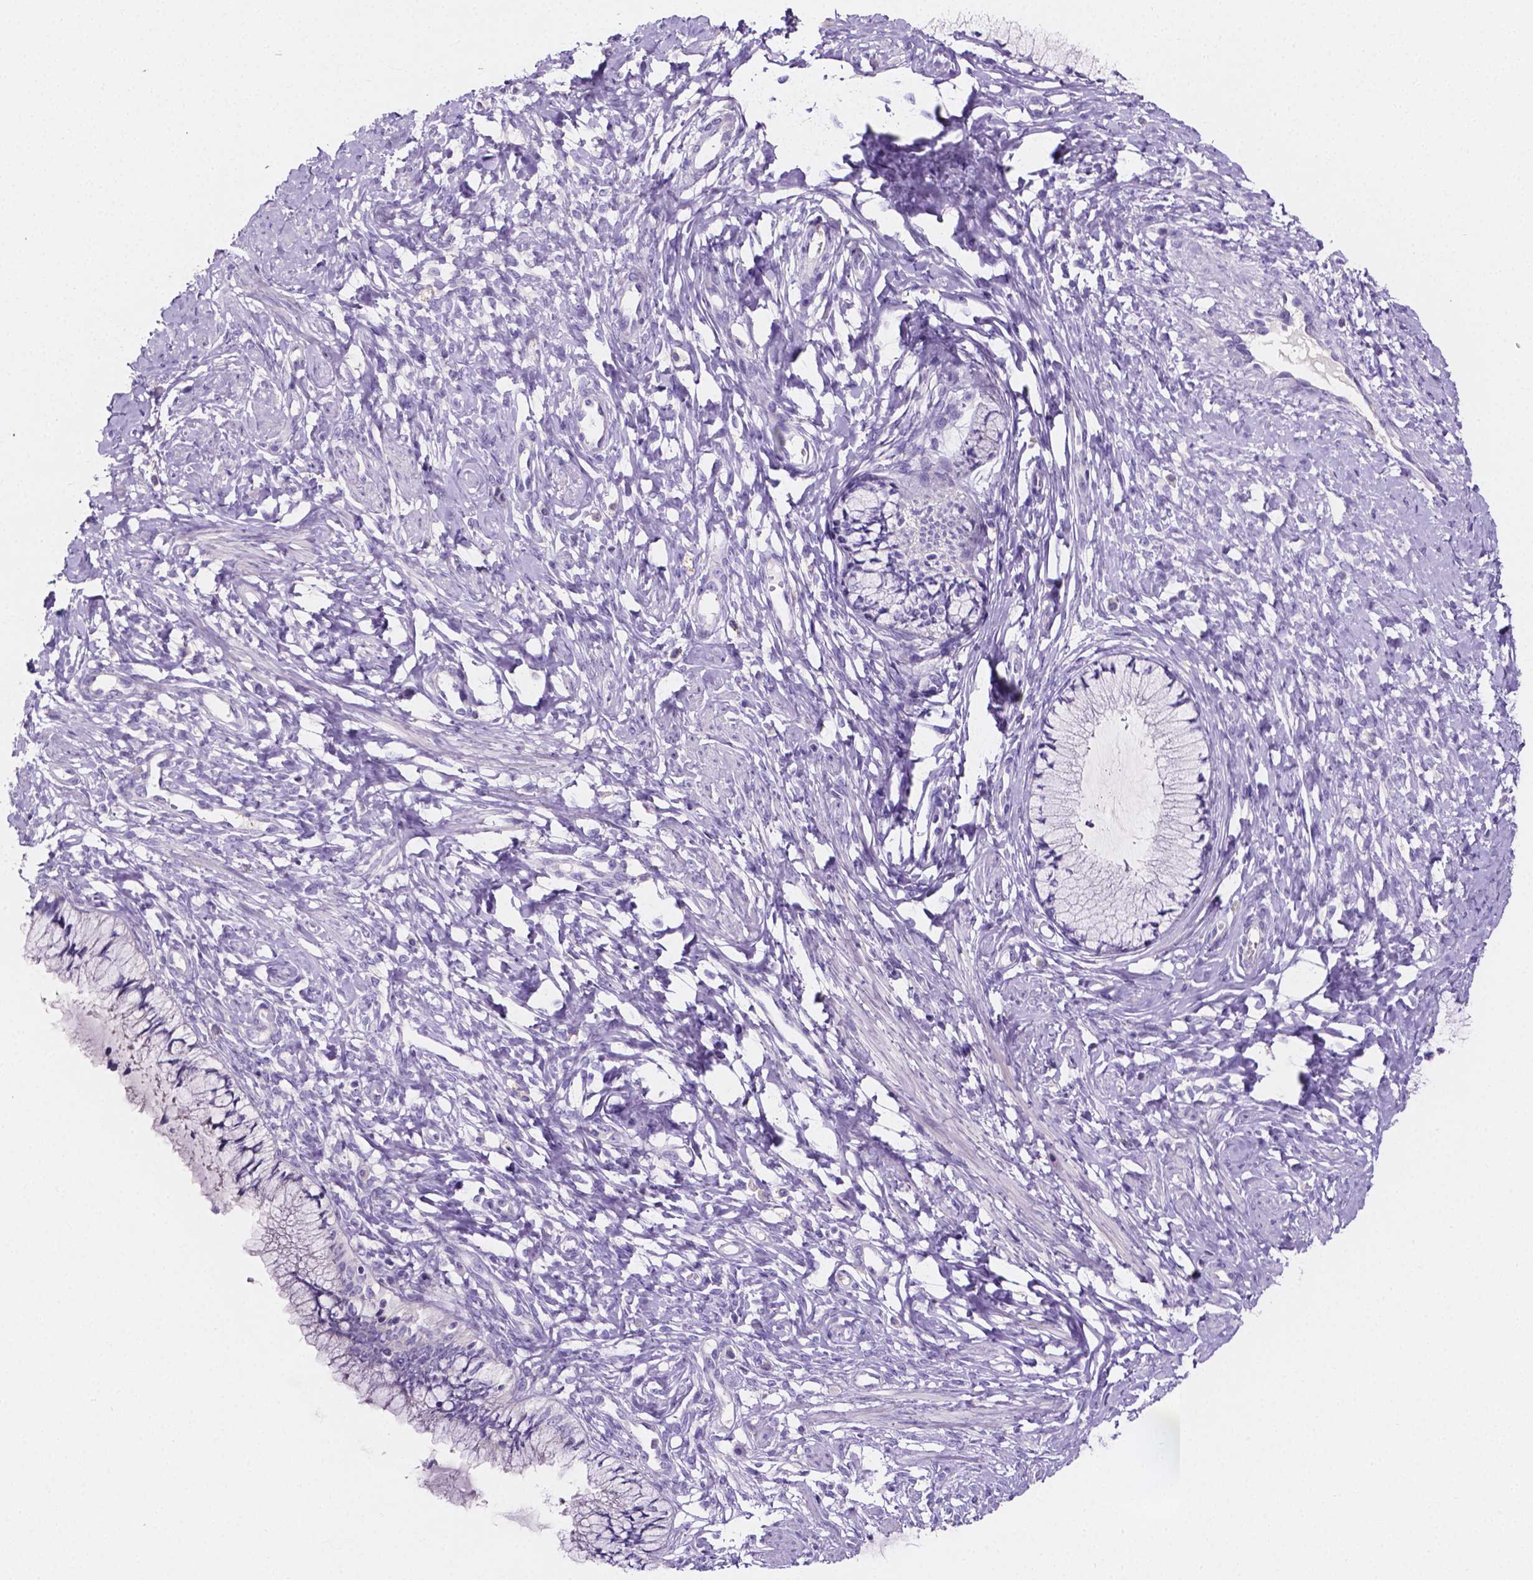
{"staining": {"intensity": "negative", "quantity": "none", "location": "none"}, "tissue": "cervix", "cell_type": "Glandular cells", "image_type": "normal", "snomed": [{"axis": "morphology", "description": "Normal tissue, NOS"}, {"axis": "topography", "description": "Cervix"}], "caption": "DAB immunohistochemical staining of normal human cervix shows no significant expression in glandular cells. The staining was performed using DAB to visualize the protein expression in brown, while the nuclei were stained in blue with hematoxylin (Magnification: 20x).", "gene": "NRGN", "patient": {"sex": "female", "age": 37}}